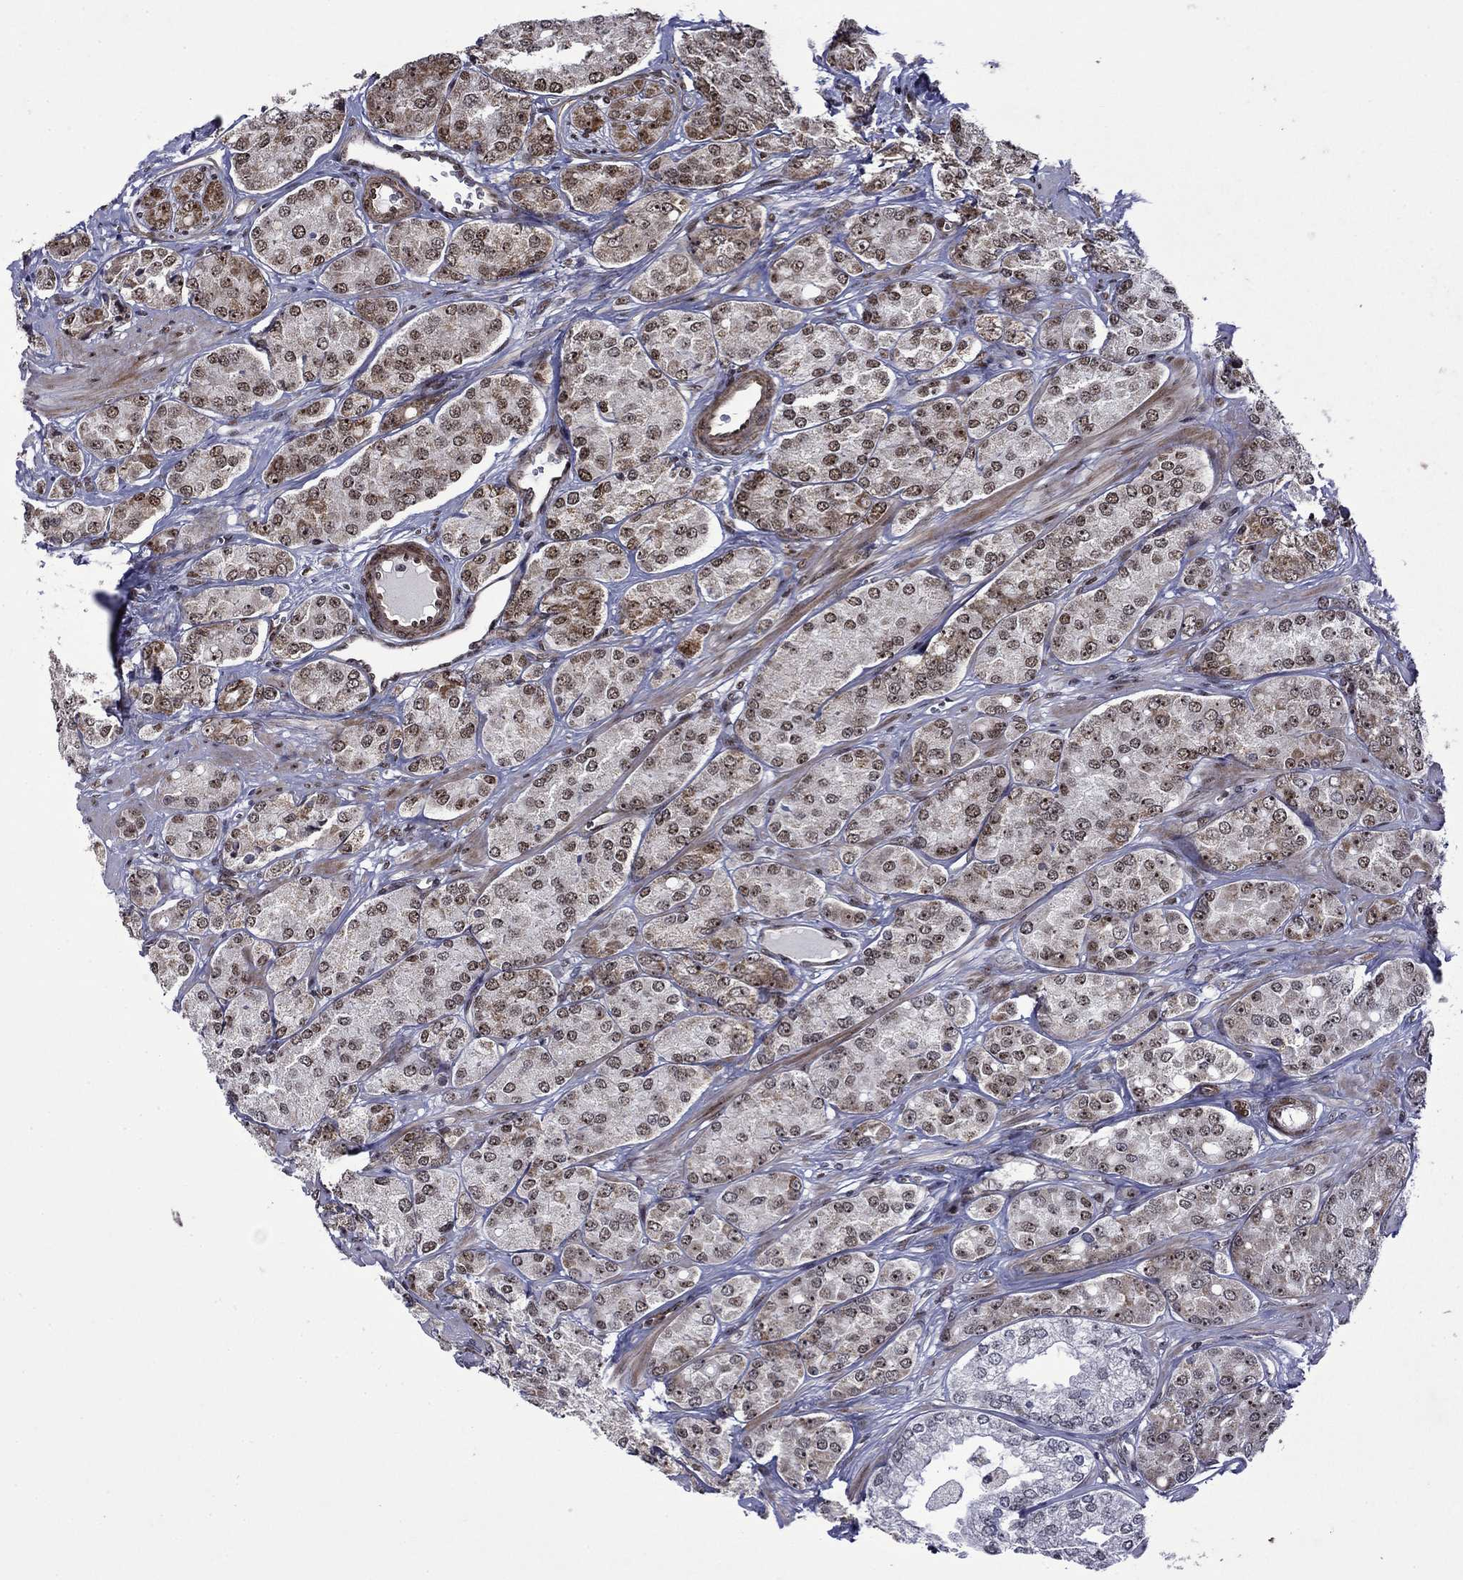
{"staining": {"intensity": "moderate", "quantity": "<25%", "location": "cytoplasmic/membranous"}, "tissue": "prostate cancer", "cell_type": "Tumor cells", "image_type": "cancer", "snomed": [{"axis": "morphology", "description": "Adenocarcinoma, NOS"}, {"axis": "topography", "description": "Prostate"}], "caption": "Immunohistochemistry (IHC) staining of prostate cancer, which exhibits low levels of moderate cytoplasmic/membranous staining in approximately <25% of tumor cells indicating moderate cytoplasmic/membranous protein positivity. The staining was performed using DAB (3,3'-diaminobenzidine) (brown) for protein detection and nuclei were counterstained in hematoxylin (blue).", "gene": "SURF2", "patient": {"sex": "male", "age": 67}}